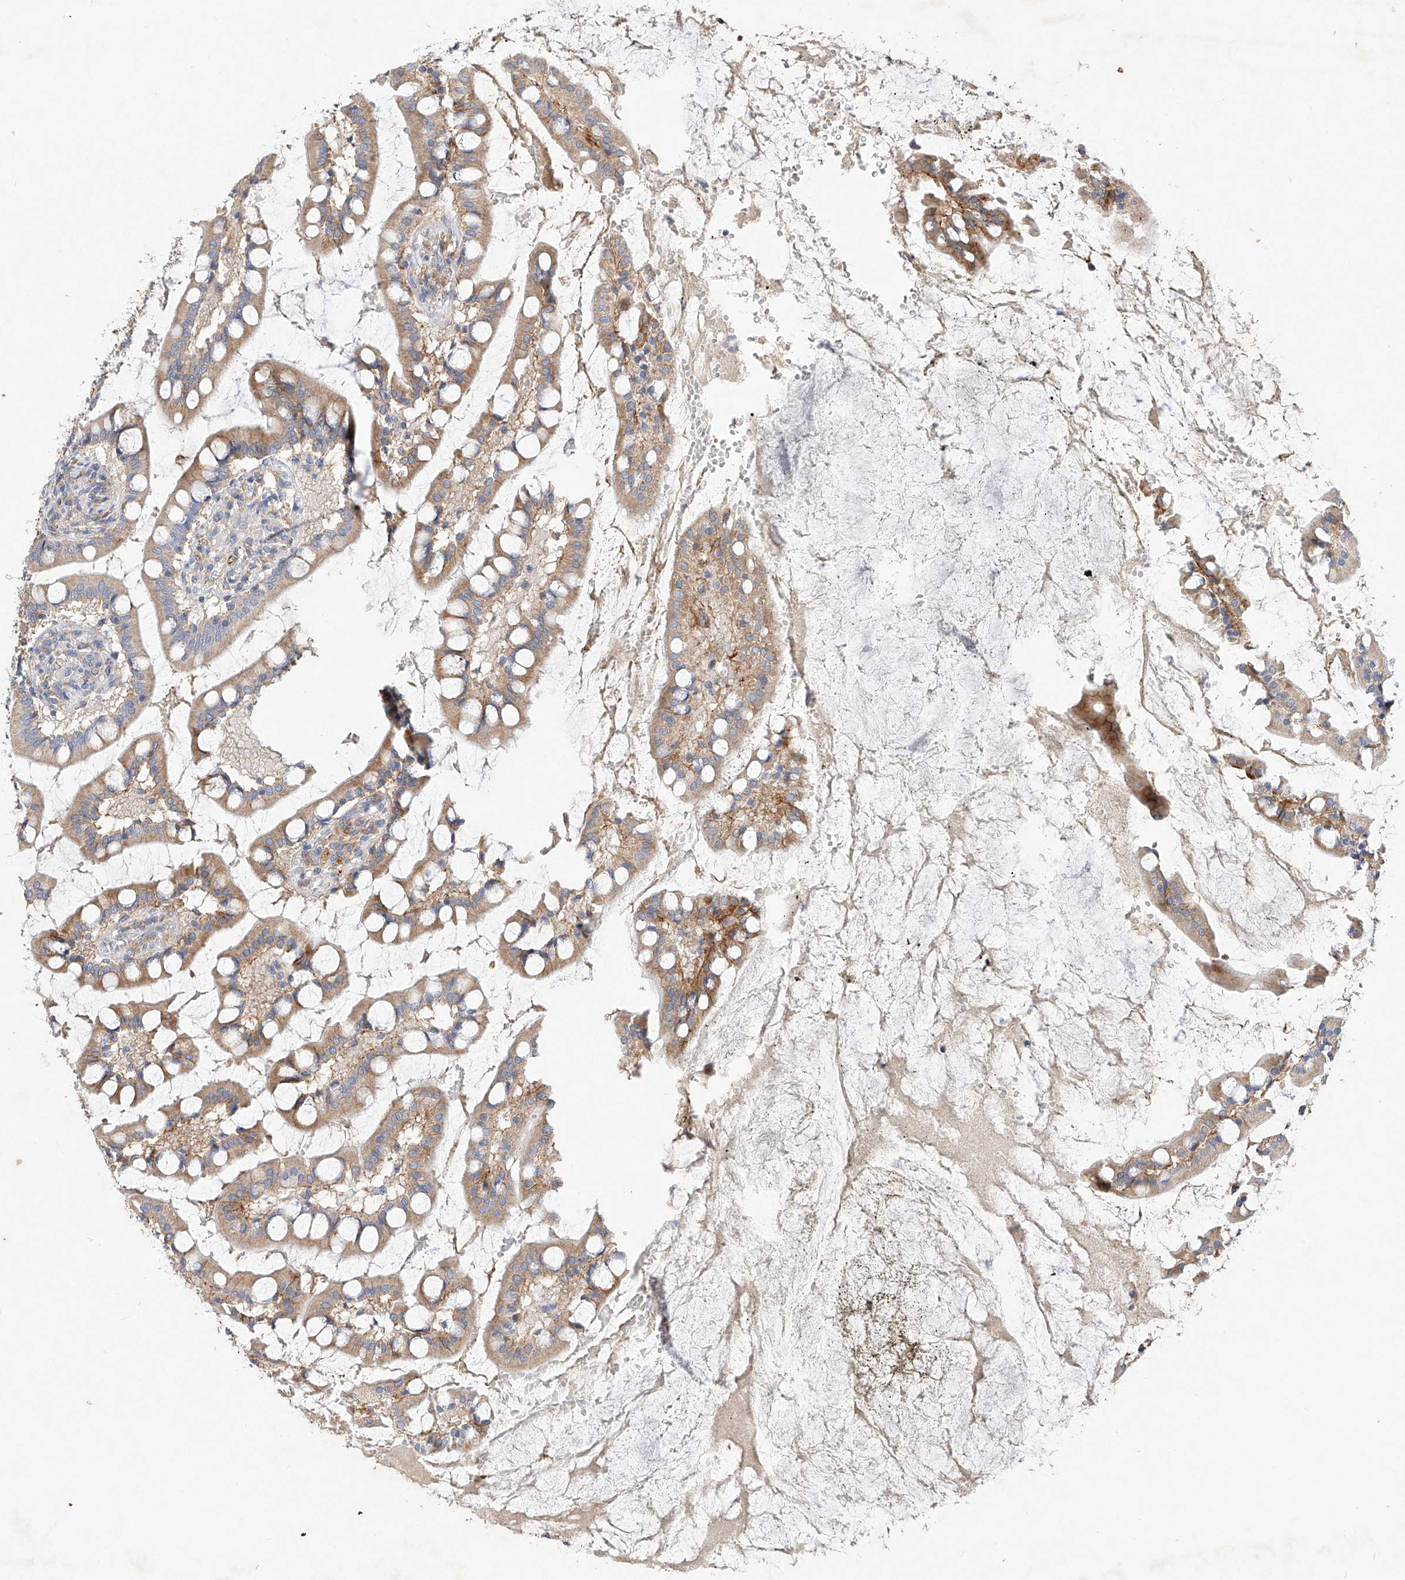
{"staining": {"intensity": "moderate", "quantity": "25%-75%", "location": "cytoplasmic/membranous"}, "tissue": "small intestine", "cell_type": "Glandular cells", "image_type": "normal", "snomed": [{"axis": "morphology", "description": "Normal tissue, NOS"}, {"axis": "topography", "description": "Small intestine"}], "caption": "Immunohistochemical staining of unremarkable small intestine demonstrates 25%-75% levels of moderate cytoplasmic/membranous protein expression in approximately 25%-75% of glandular cells.", "gene": "AMD1", "patient": {"sex": "male", "age": 52}}